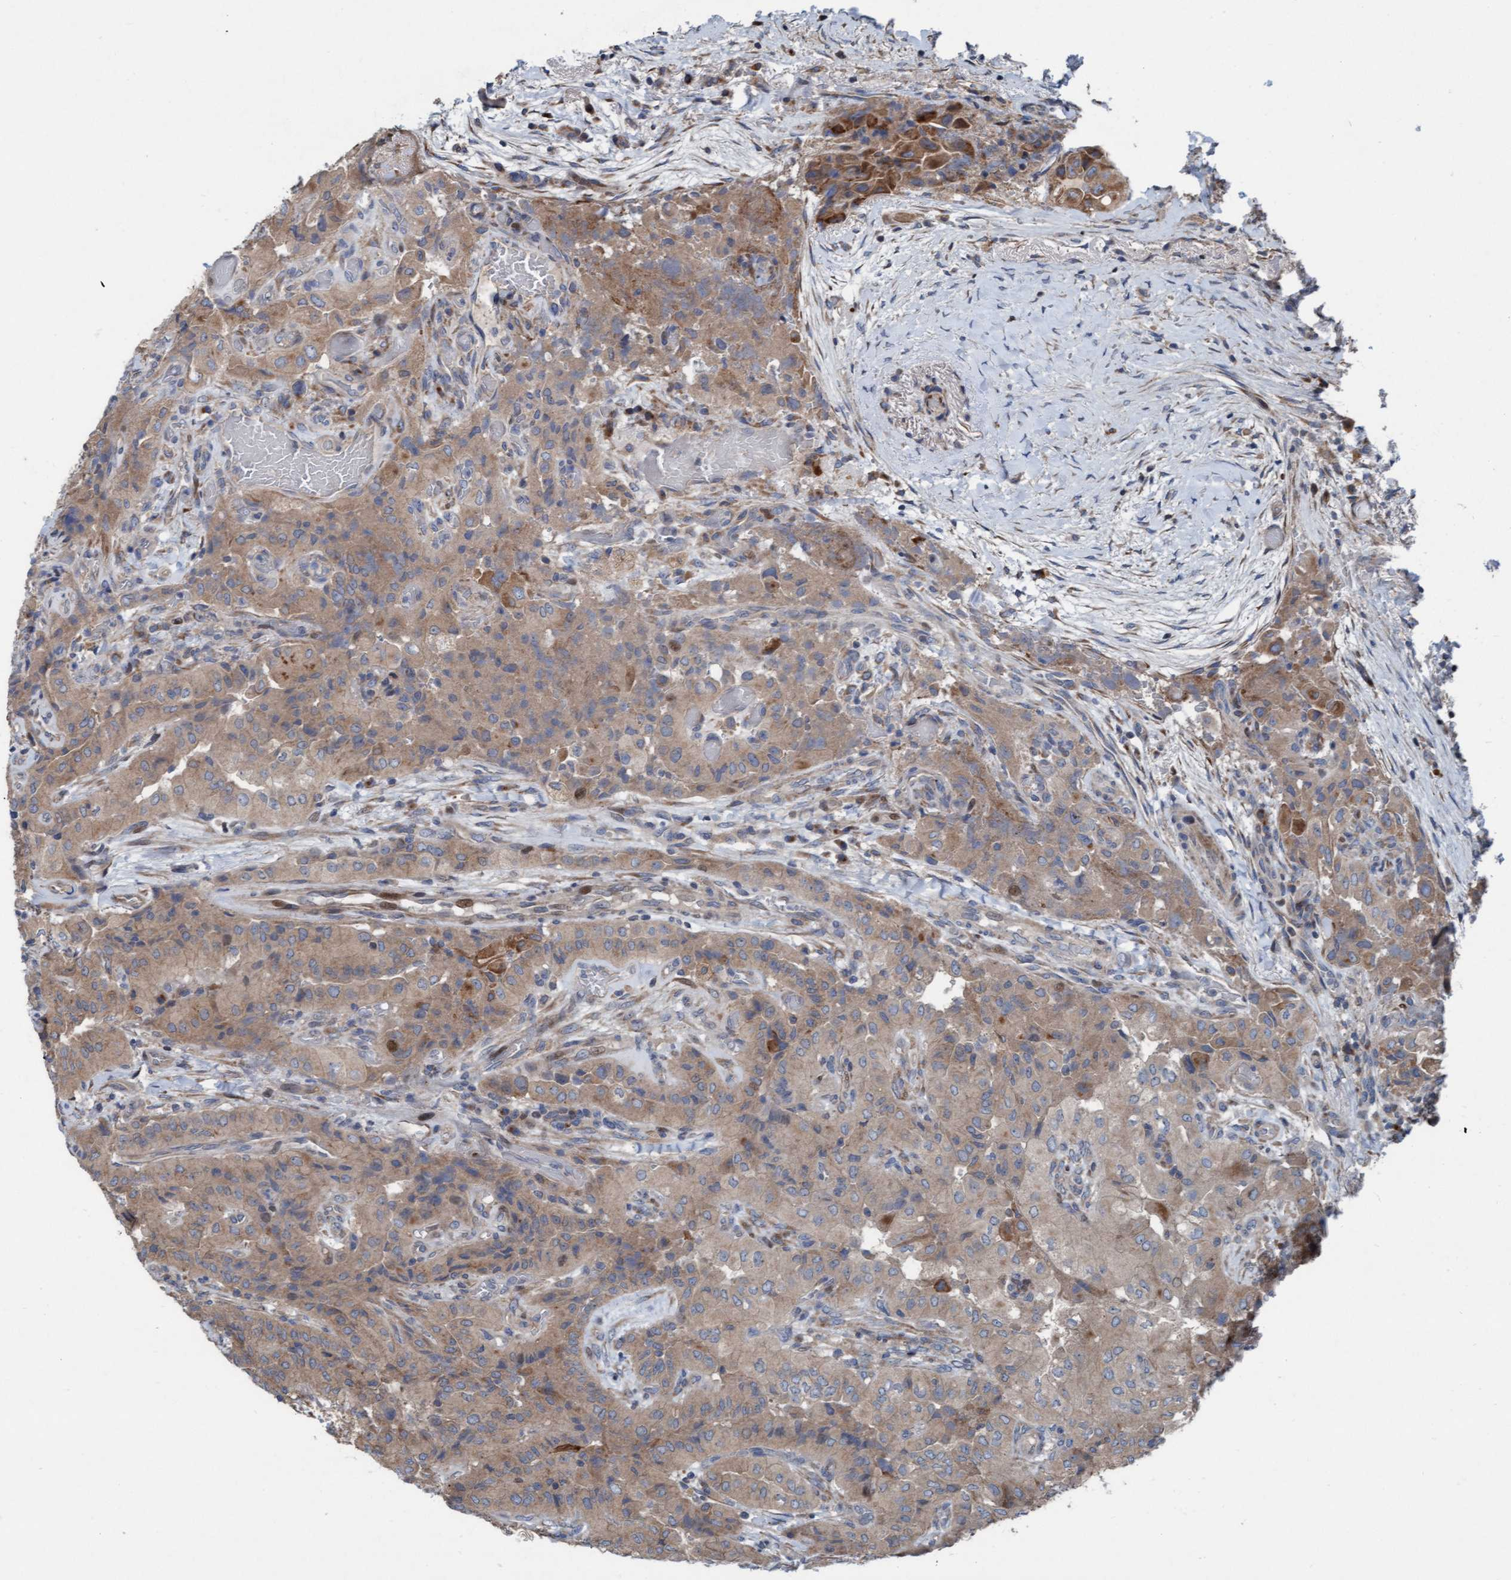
{"staining": {"intensity": "moderate", "quantity": ">75%", "location": "cytoplasmic/membranous"}, "tissue": "thyroid cancer", "cell_type": "Tumor cells", "image_type": "cancer", "snomed": [{"axis": "morphology", "description": "Papillary adenocarcinoma, NOS"}, {"axis": "topography", "description": "Thyroid gland"}], "caption": "The image displays a brown stain indicating the presence of a protein in the cytoplasmic/membranous of tumor cells in thyroid papillary adenocarcinoma. (IHC, brightfield microscopy, high magnification).", "gene": "KLHL26", "patient": {"sex": "female", "age": 59}}